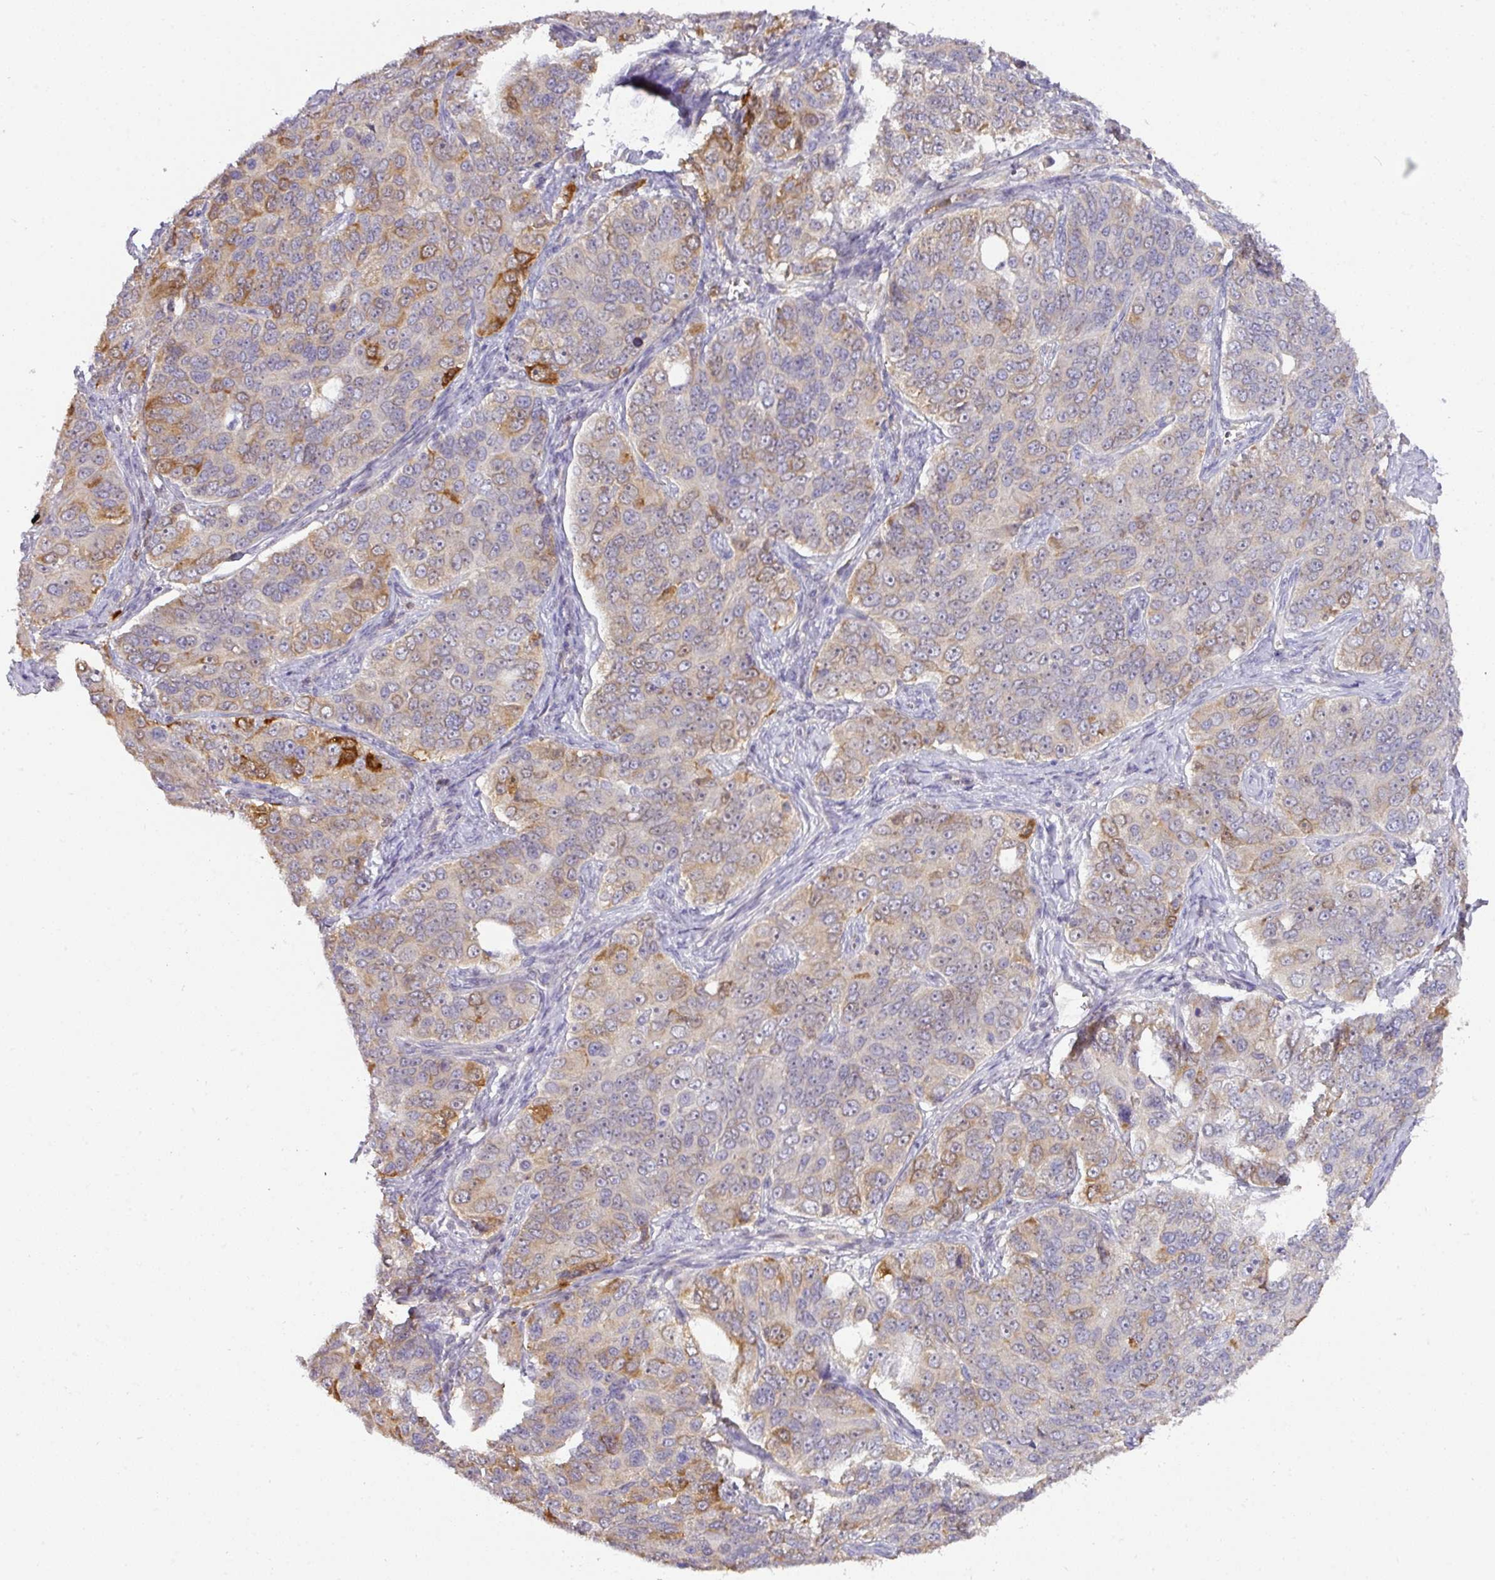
{"staining": {"intensity": "strong", "quantity": "<25%", "location": "cytoplasmic/membranous"}, "tissue": "ovarian cancer", "cell_type": "Tumor cells", "image_type": "cancer", "snomed": [{"axis": "morphology", "description": "Carcinoma, endometroid"}, {"axis": "topography", "description": "Ovary"}], "caption": "Strong cytoplasmic/membranous staining is present in approximately <25% of tumor cells in ovarian endometroid carcinoma.", "gene": "GCNT7", "patient": {"sex": "female", "age": 51}}